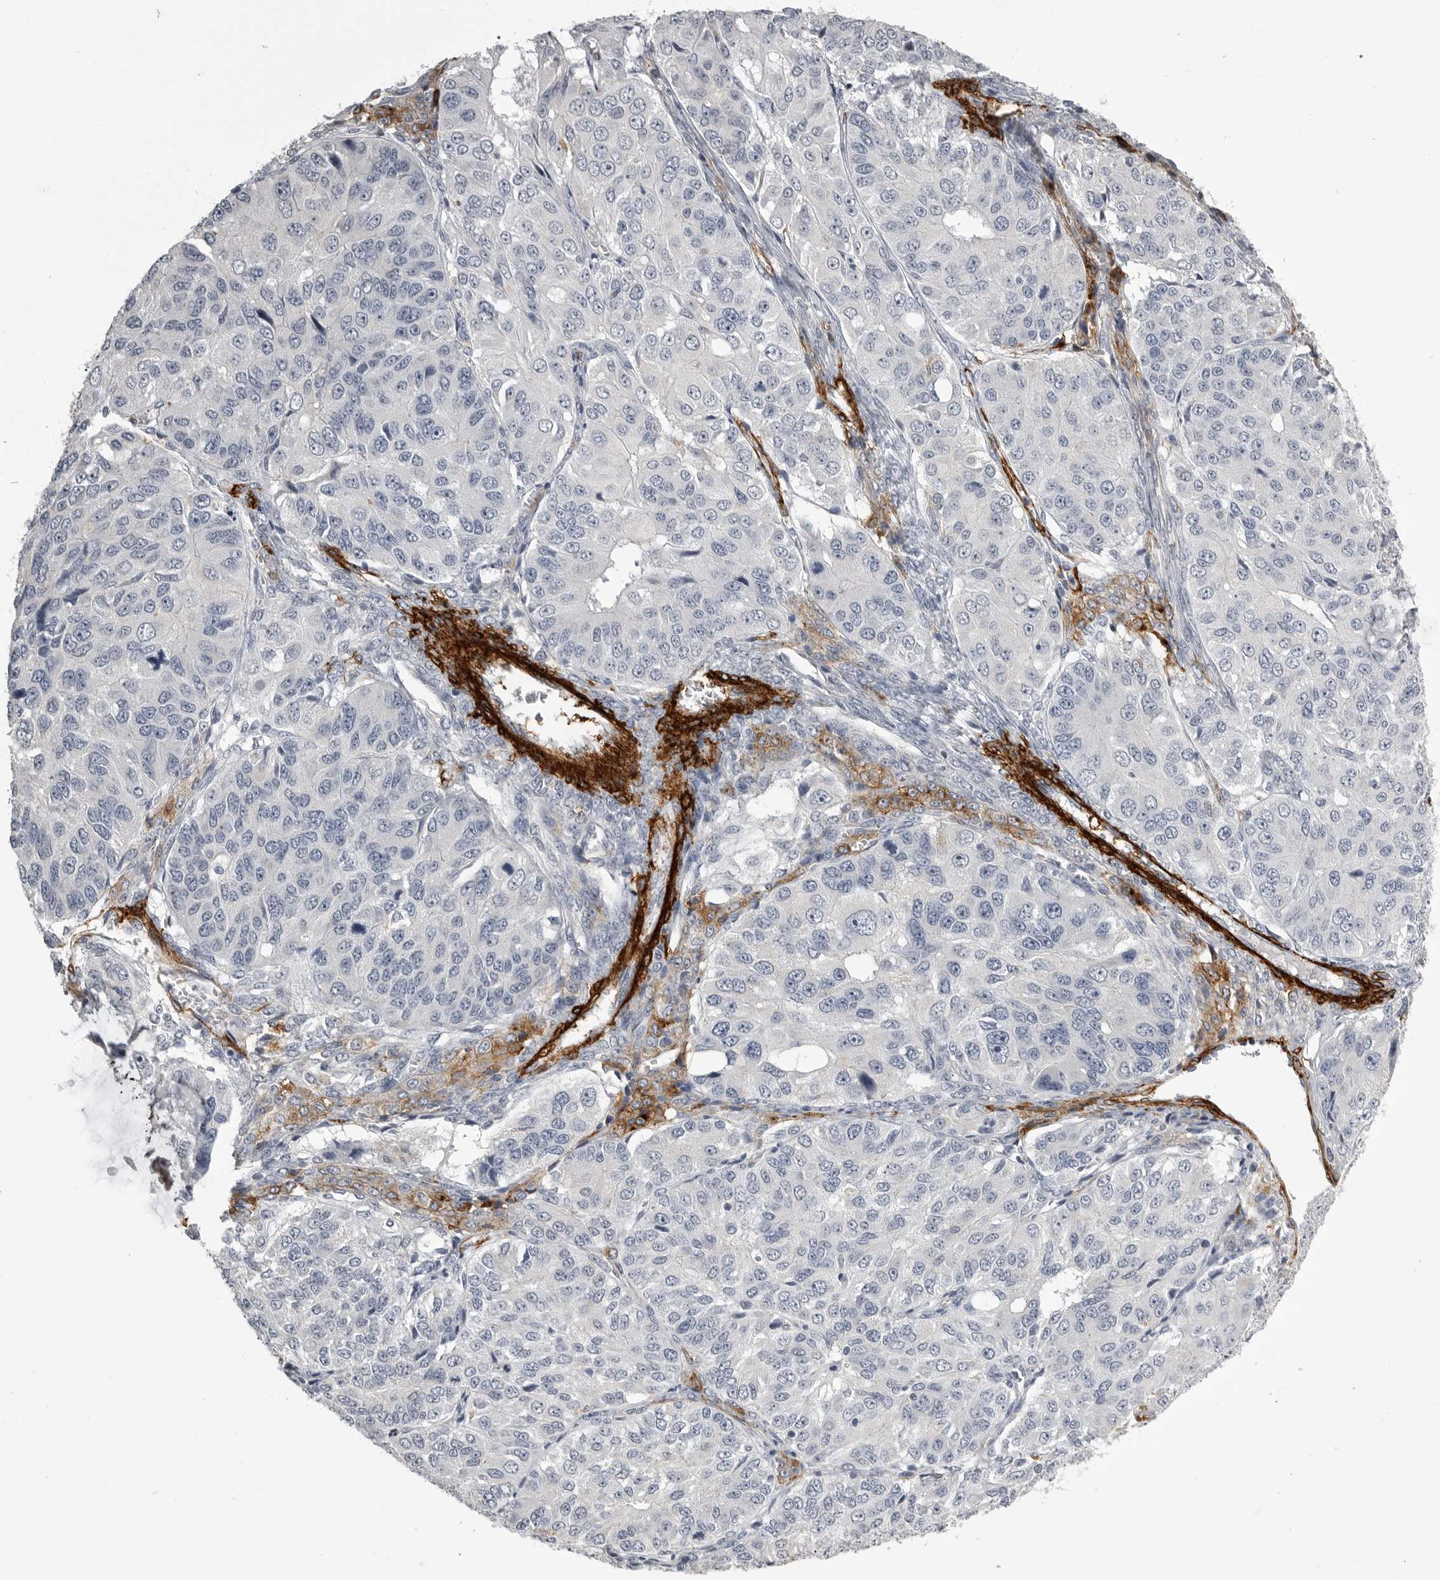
{"staining": {"intensity": "negative", "quantity": "none", "location": "none"}, "tissue": "ovarian cancer", "cell_type": "Tumor cells", "image_type": "cancer", "snomed": [{"axis": "morphology", "description": "Carcinoma, endometroid"}, {"axis": "topography", "description": "Ovary"}], "caption": "Immunohistochemical staining of ovarian endometroid carcinoma exhibits no significant staining in tumor cells.", "gene": "AOC3", "patient": {"sex": "female", "age": 51}}